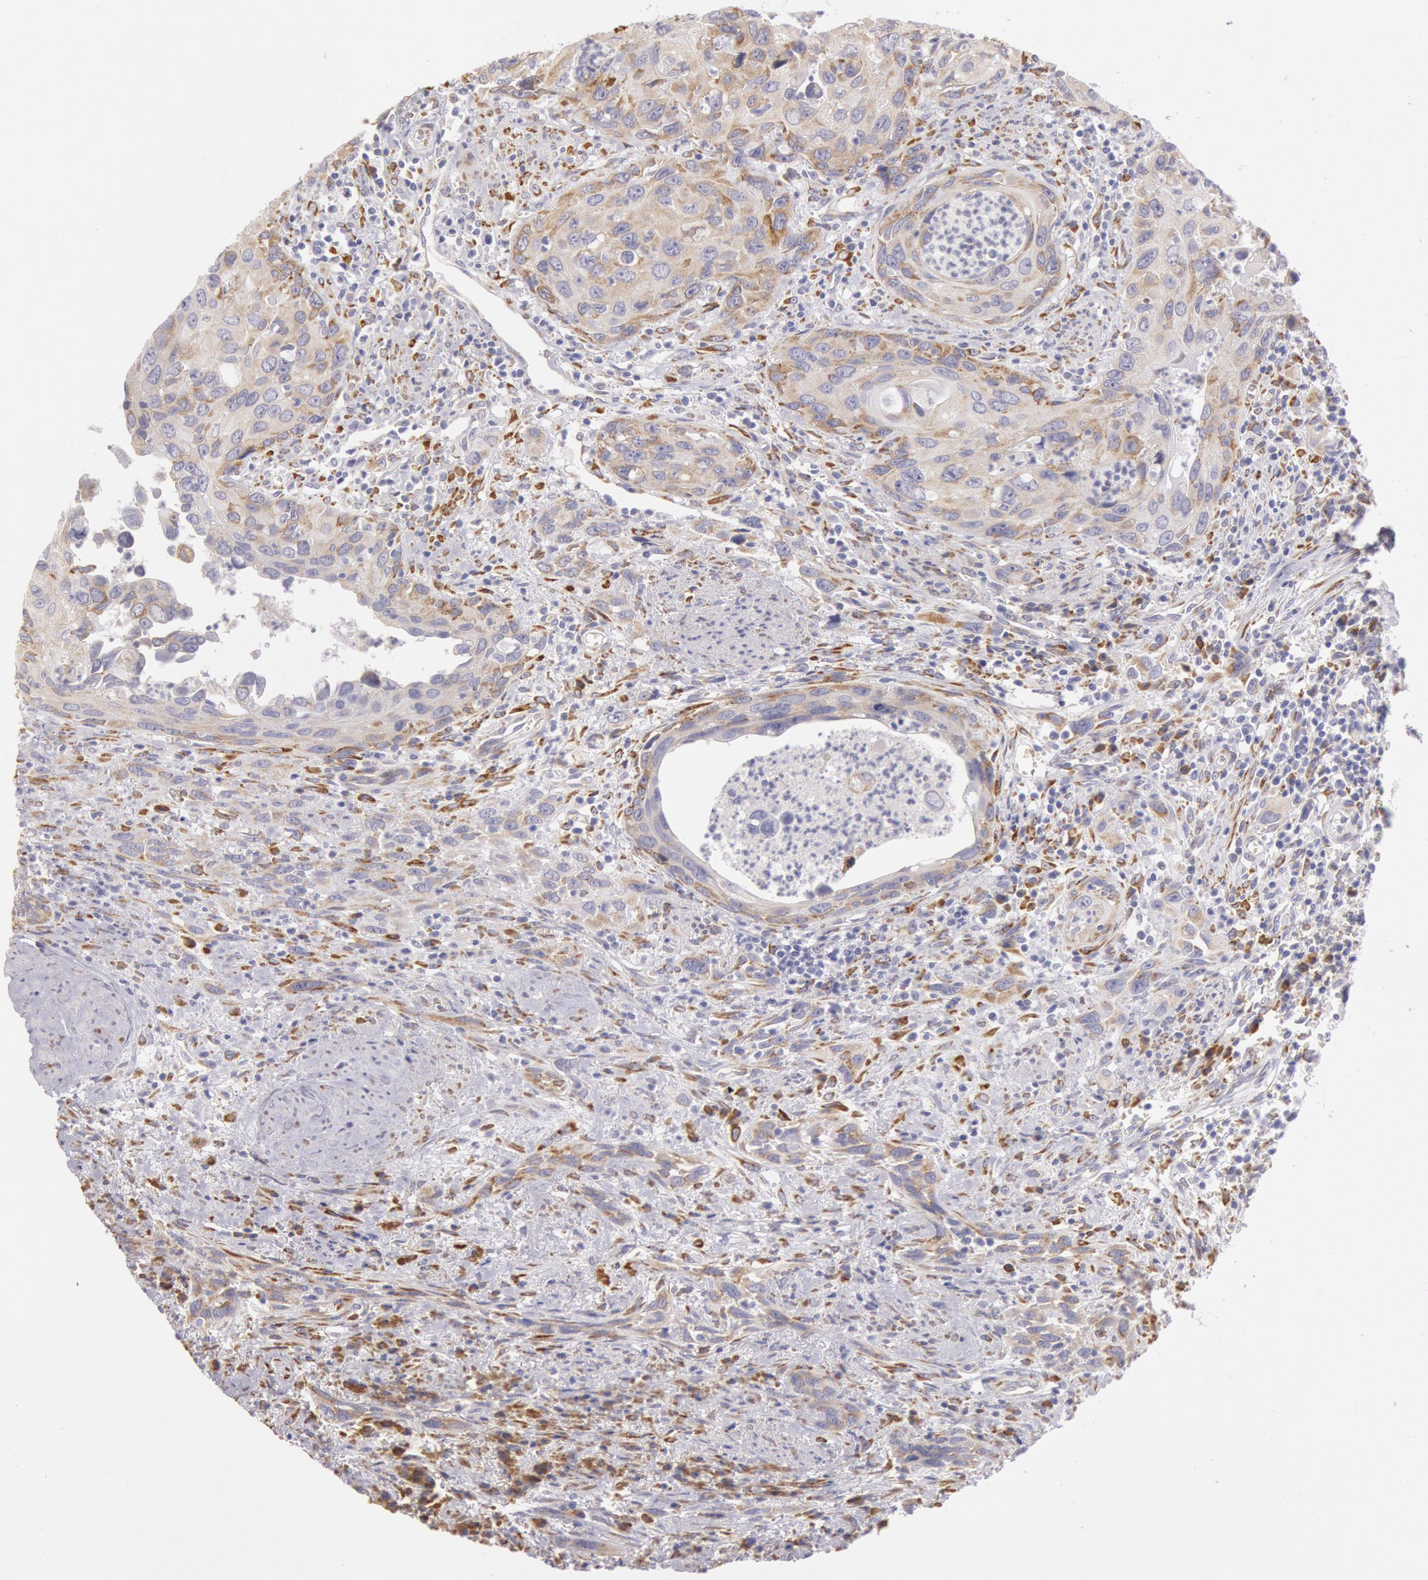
{"staining": {"intensity": "weak", "quantity": ">75%", "location": "cytoplasmic/membranous"}, "tissue": "urothelial cancer", "cell_type": "Tumor cells", "image_type": "cancer", "snomed": [{"axis": "morphology", "description": "Urothelial carcinoma, High grade"}, {"axis": "topography", "description": "Urinary bladder"}], "caption": "The immunohistochemical stain shows weak cytoplasmic/membranous staining in tumor cells of urothelial cancer tissue. (DAB (3,3'-diaminobenzidine) IHC with brightfield microscopy, high magnification).", "gene": "CIDEB", "patient": {"sex": "male", "age": 71}}